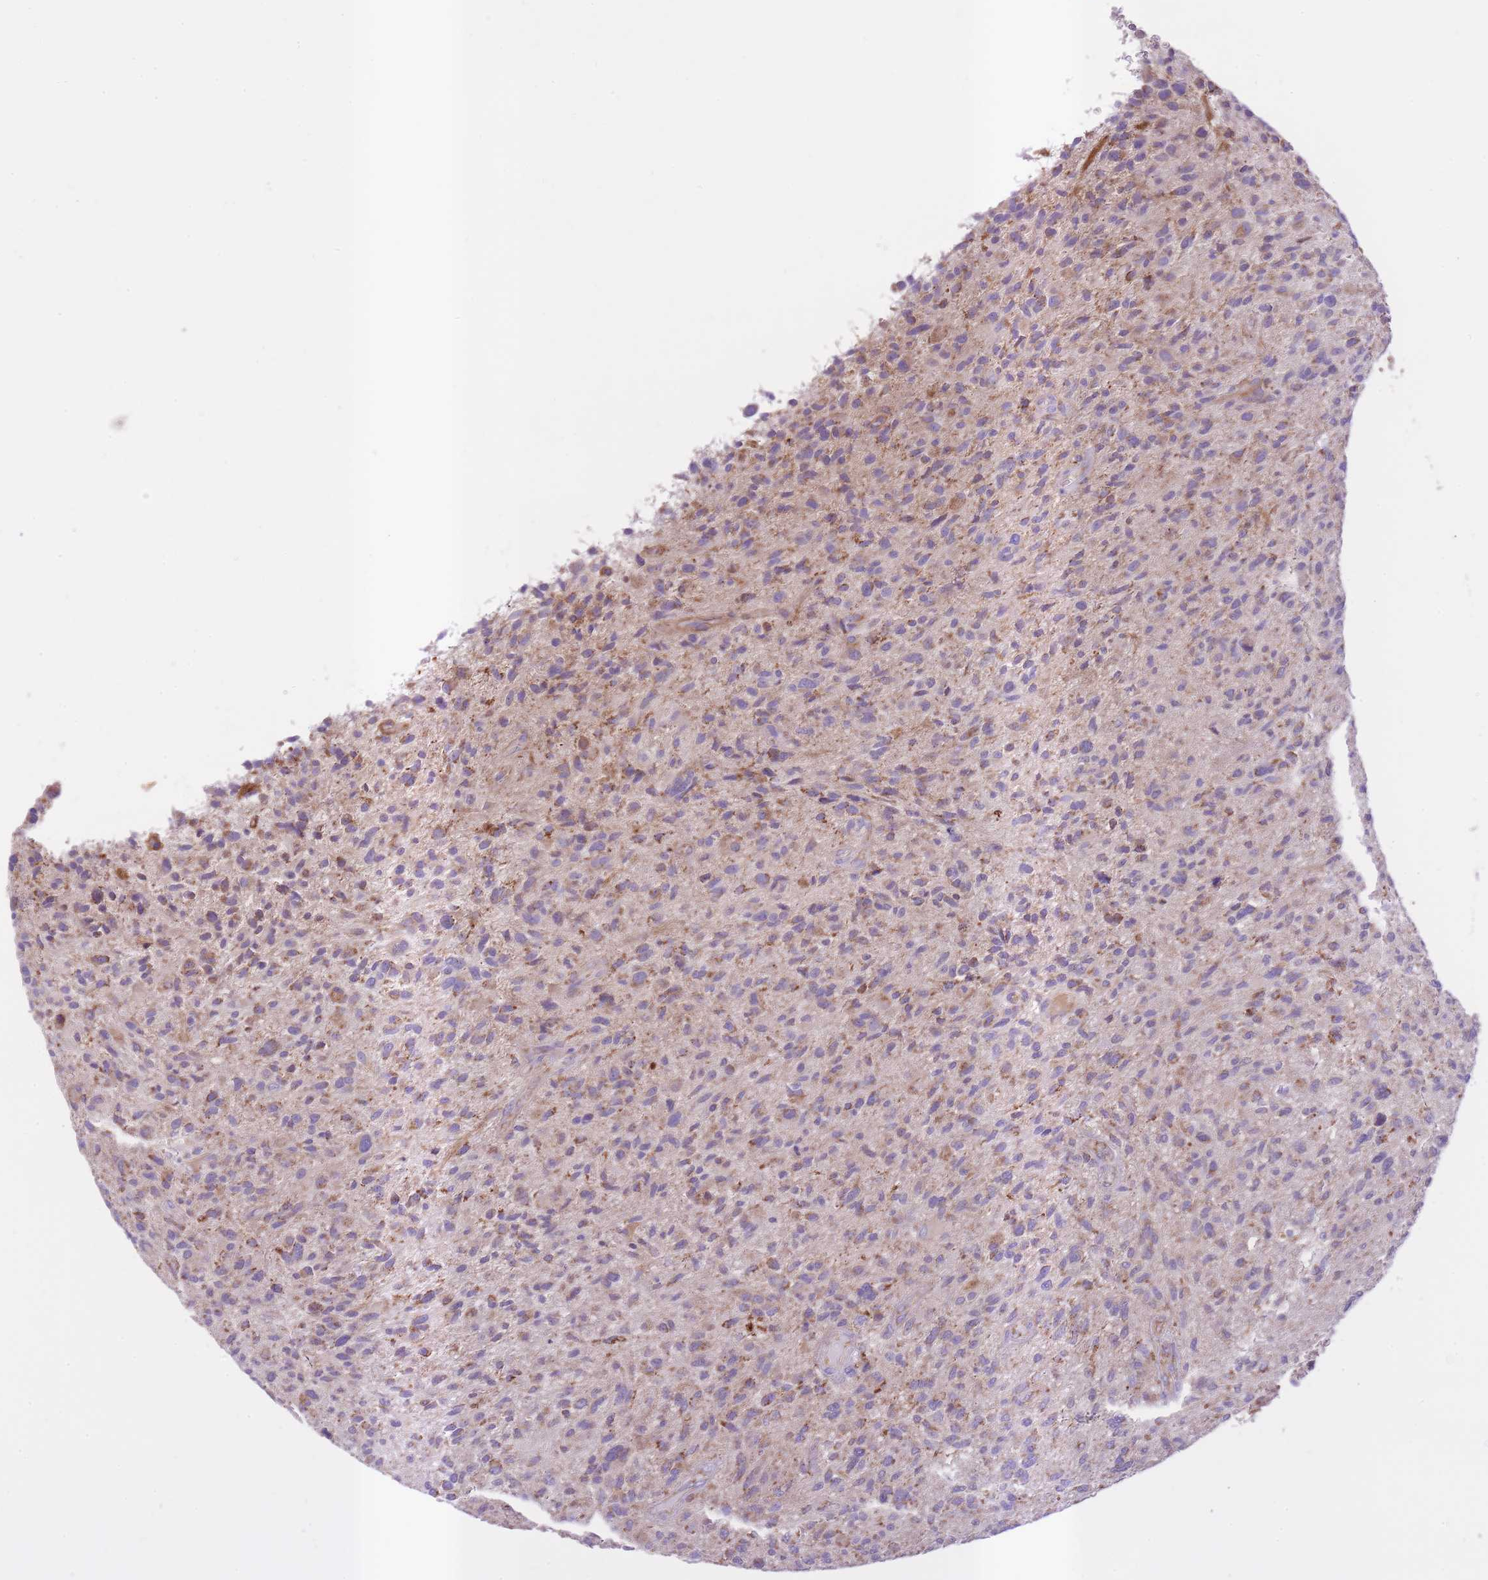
{"staining": {"intensity": "moderate", "quantity": "25%-75%", "location": "cytoplasmic/membranous"}, "tissue": "glioma", "cell_type": "Tumor cells", "image_type": "cancer", "snomed": [{"axis": "morphology", "description": "Glioma, malignant, High grade"}, {"axis": "topography", "description": "Brain"}], "caption": "Glioma stained with a protein marker reveals moderate staining in tumor cells.", "gene": "ST3GAL3", "patient": {"sex": "male", "age": 47}}